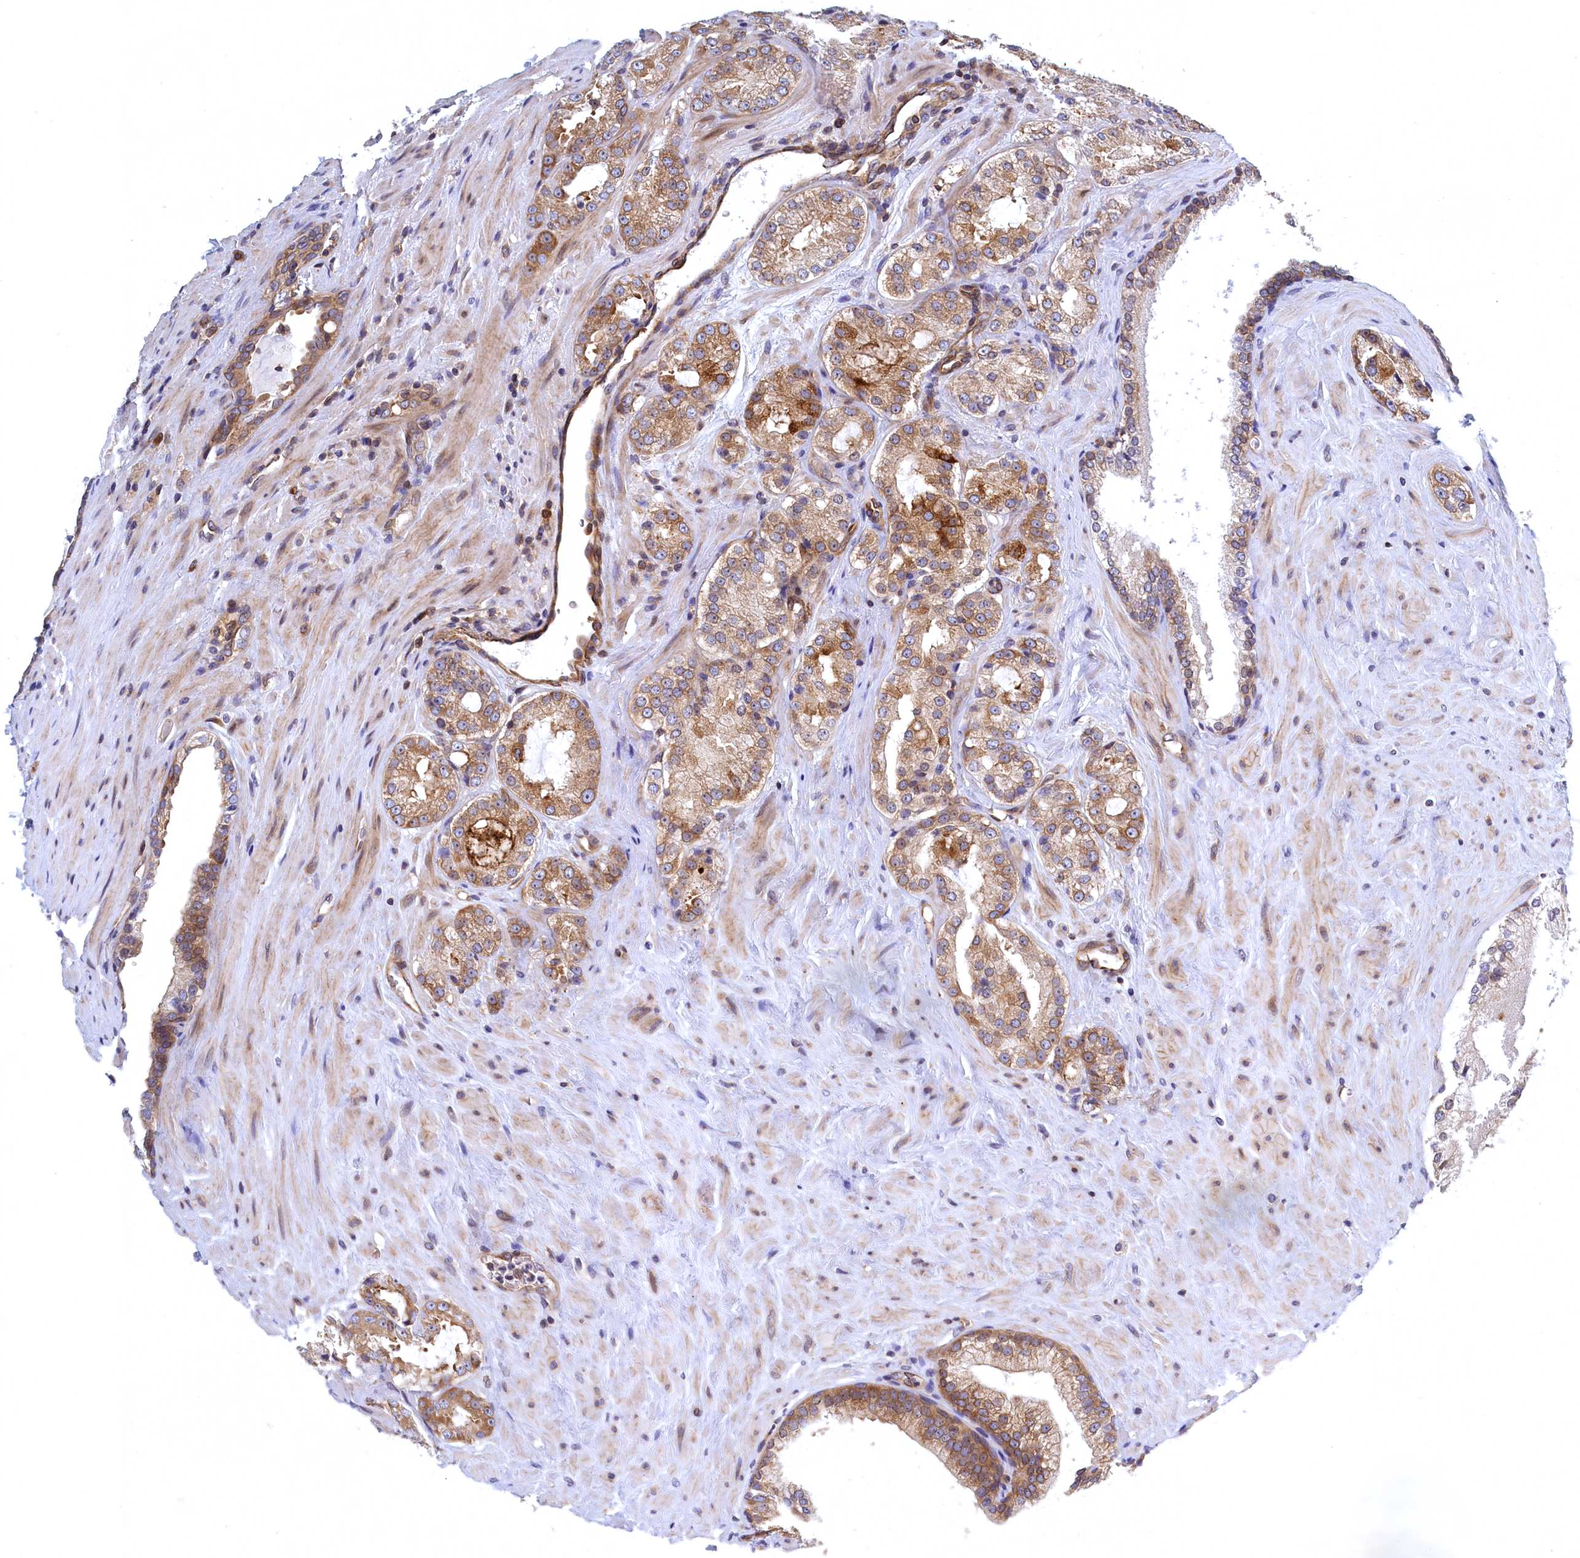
{"staining": {"intensity": "moderate", "quantity": ">75%", "location": "cytoplasmic/membranous"}, "tissue": "prostate cancer", "cell_type": "Tumor cells", "image_type": "cancer", "snomed": [{"axis": "morphology", "description": "Adenocarcinoma, High grade"}, {"axis": "topography", "description": "Prostate"}], "caption": "The micrograph reveals a brown stain indicating the presence of a protein in the cytoplasmic/membranous of tumor cells in prostate cancer.", "gene": "NAA10", "patient": {"sex": "male", "age": 73}}